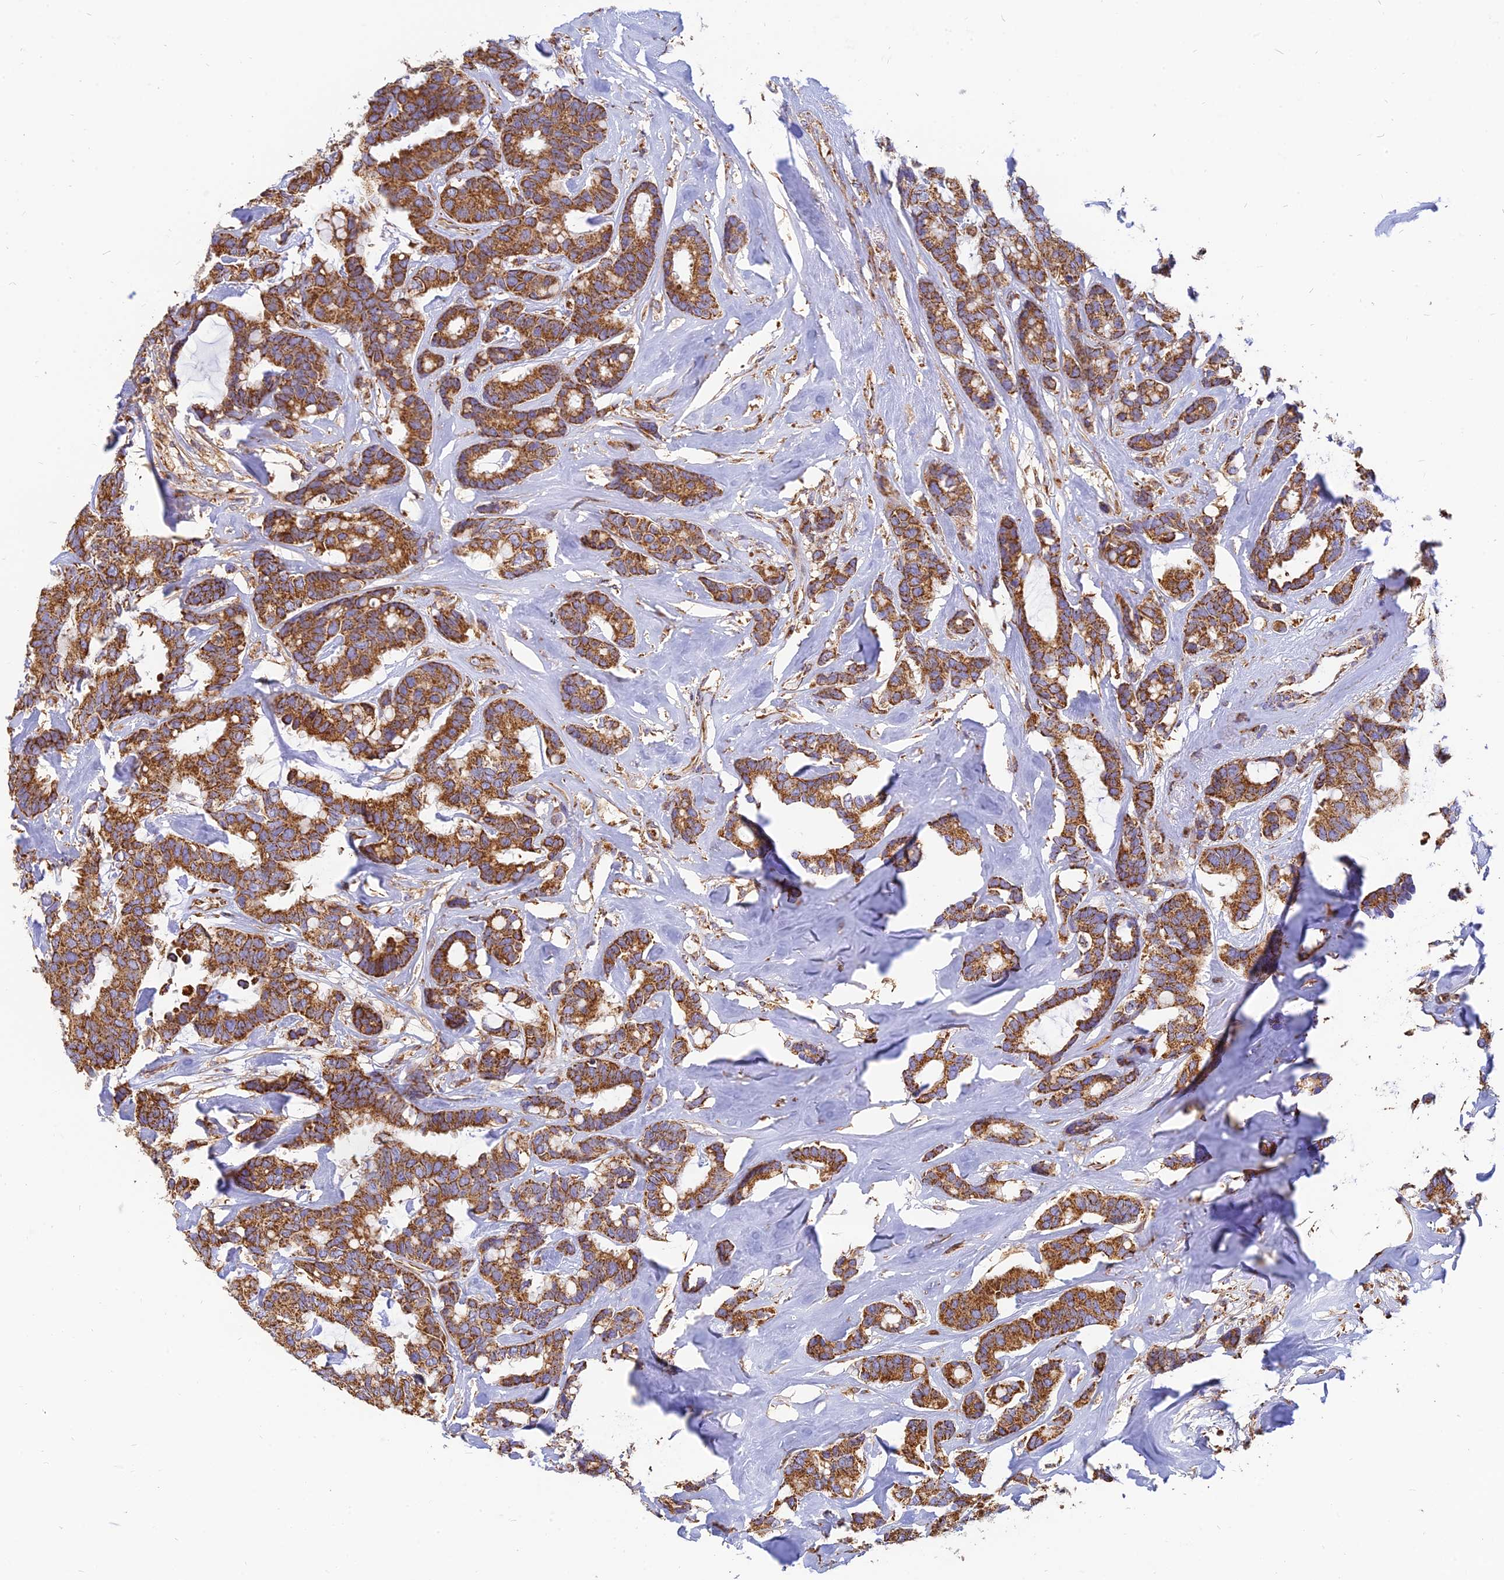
{"staining": {"intensity": "strong", "quantity": ">75%", "location": "cytoplasmic/membranous"}, "tissue": "breast cancer", "cell_type": "Tumor cells", "image_type": "cancer", "snomed": [{"axis": "morphology", "description": "Duct carcinoma"}, {"axis": "topography", "description": "Breast"}], "caption": "Protein expression analysis of human invasive ductal carcinoma (breast) reveals strong cytoplasmic/membranous staining in about >75% of tumor cells.", "gene": "THUMPD2", "patient": {"sex": "female", "age": 87}}